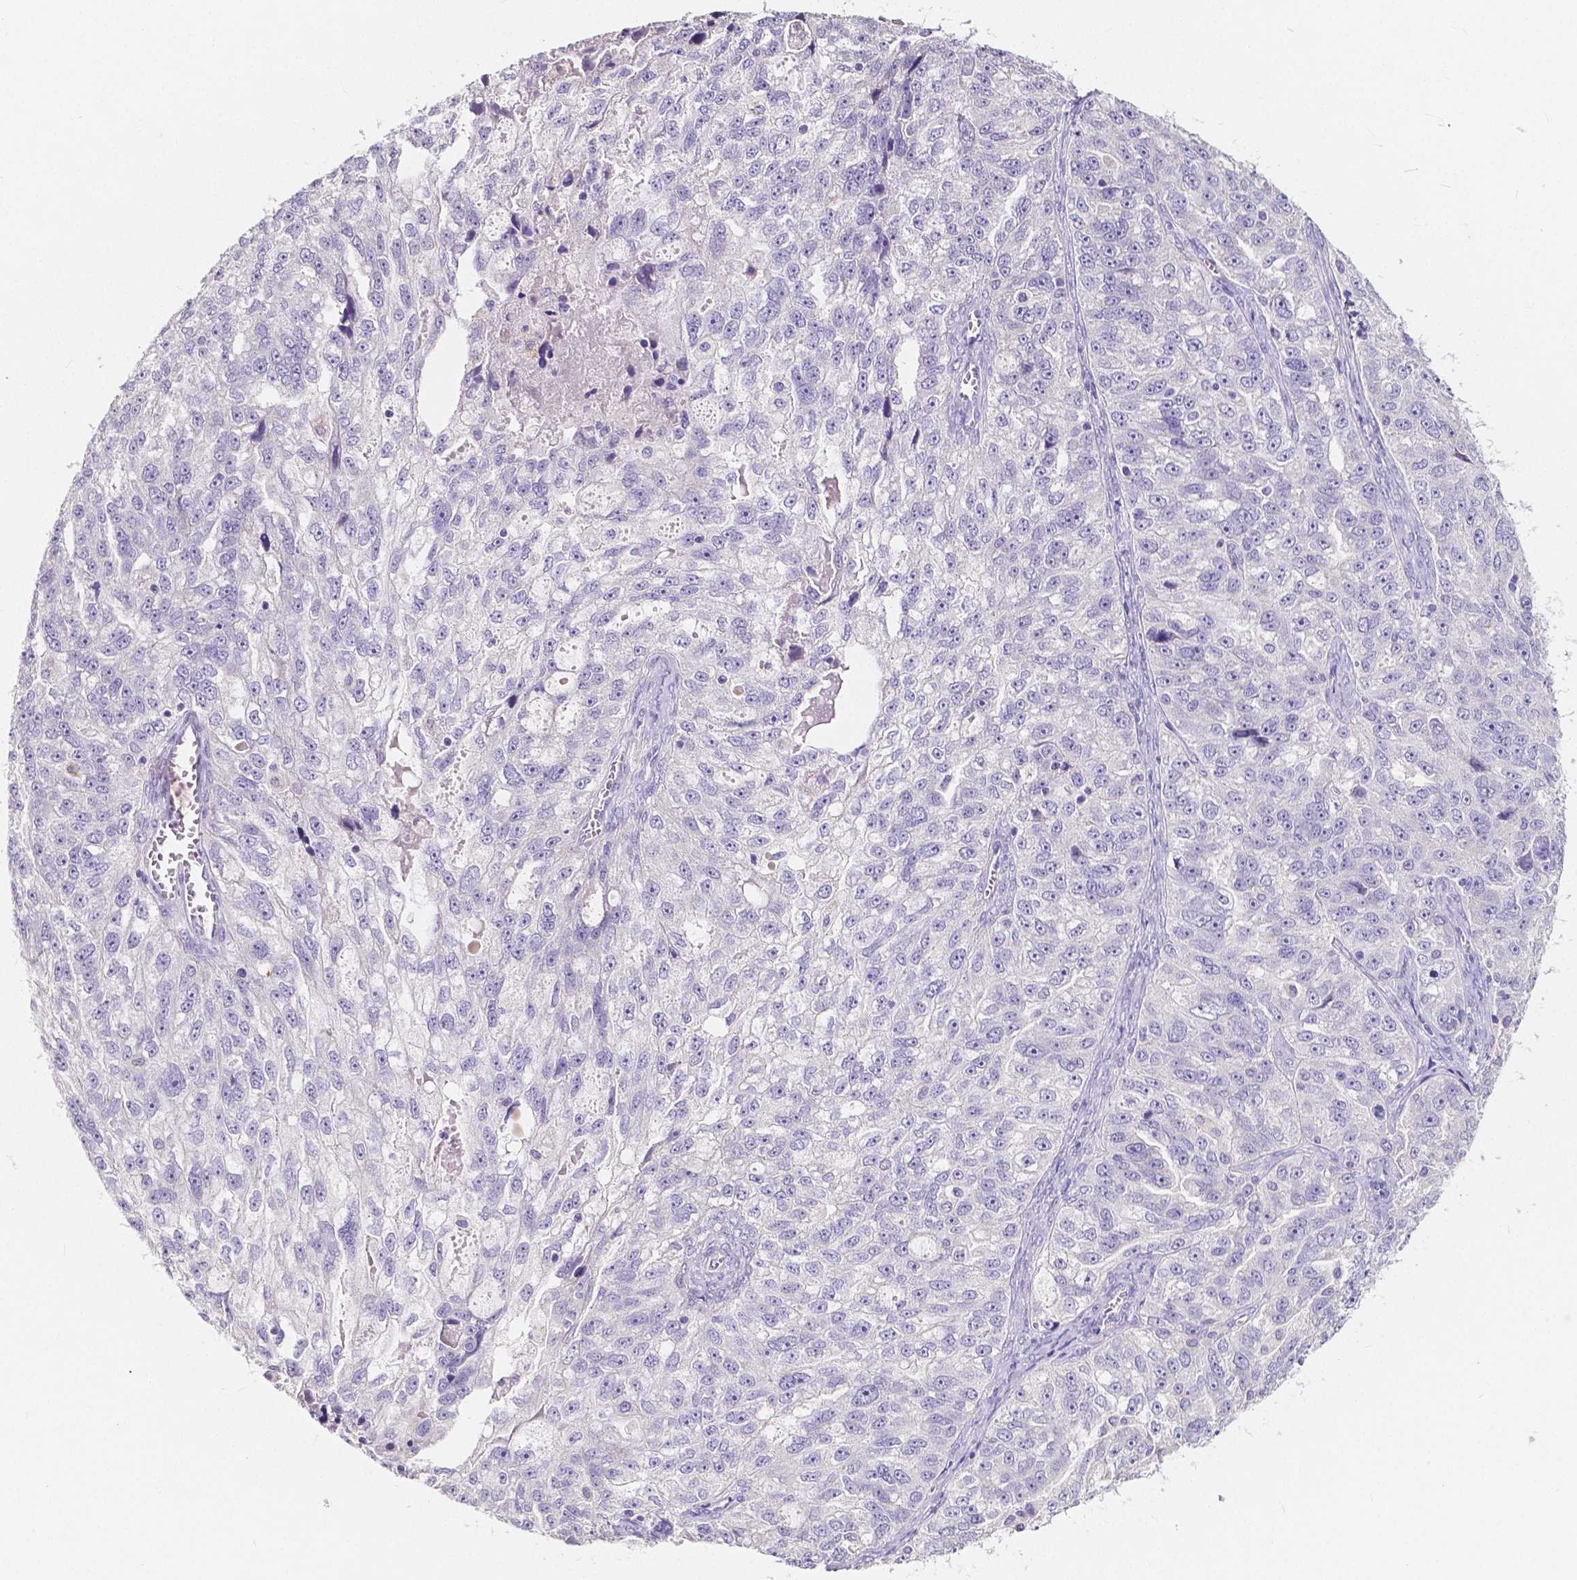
{"staining": {"intensity": "negative", "quantity": "none", "location": "none"}, "tissue": "ovarian cancer", "cell_type": "Tumor cells", "image_type": "cancer", "snomed": [{"axis": "morphology", "description": "Cystadenocarcinoma, serous, NOS"}, {"axis": "topography", "description": "Ovary"}], "caption": "Tumor cells are negative for brown protein staining in ovarian serous cystadenocarcinoma.", "gene": "ACP5", "patient": {"sex": "female", "age": 51}}